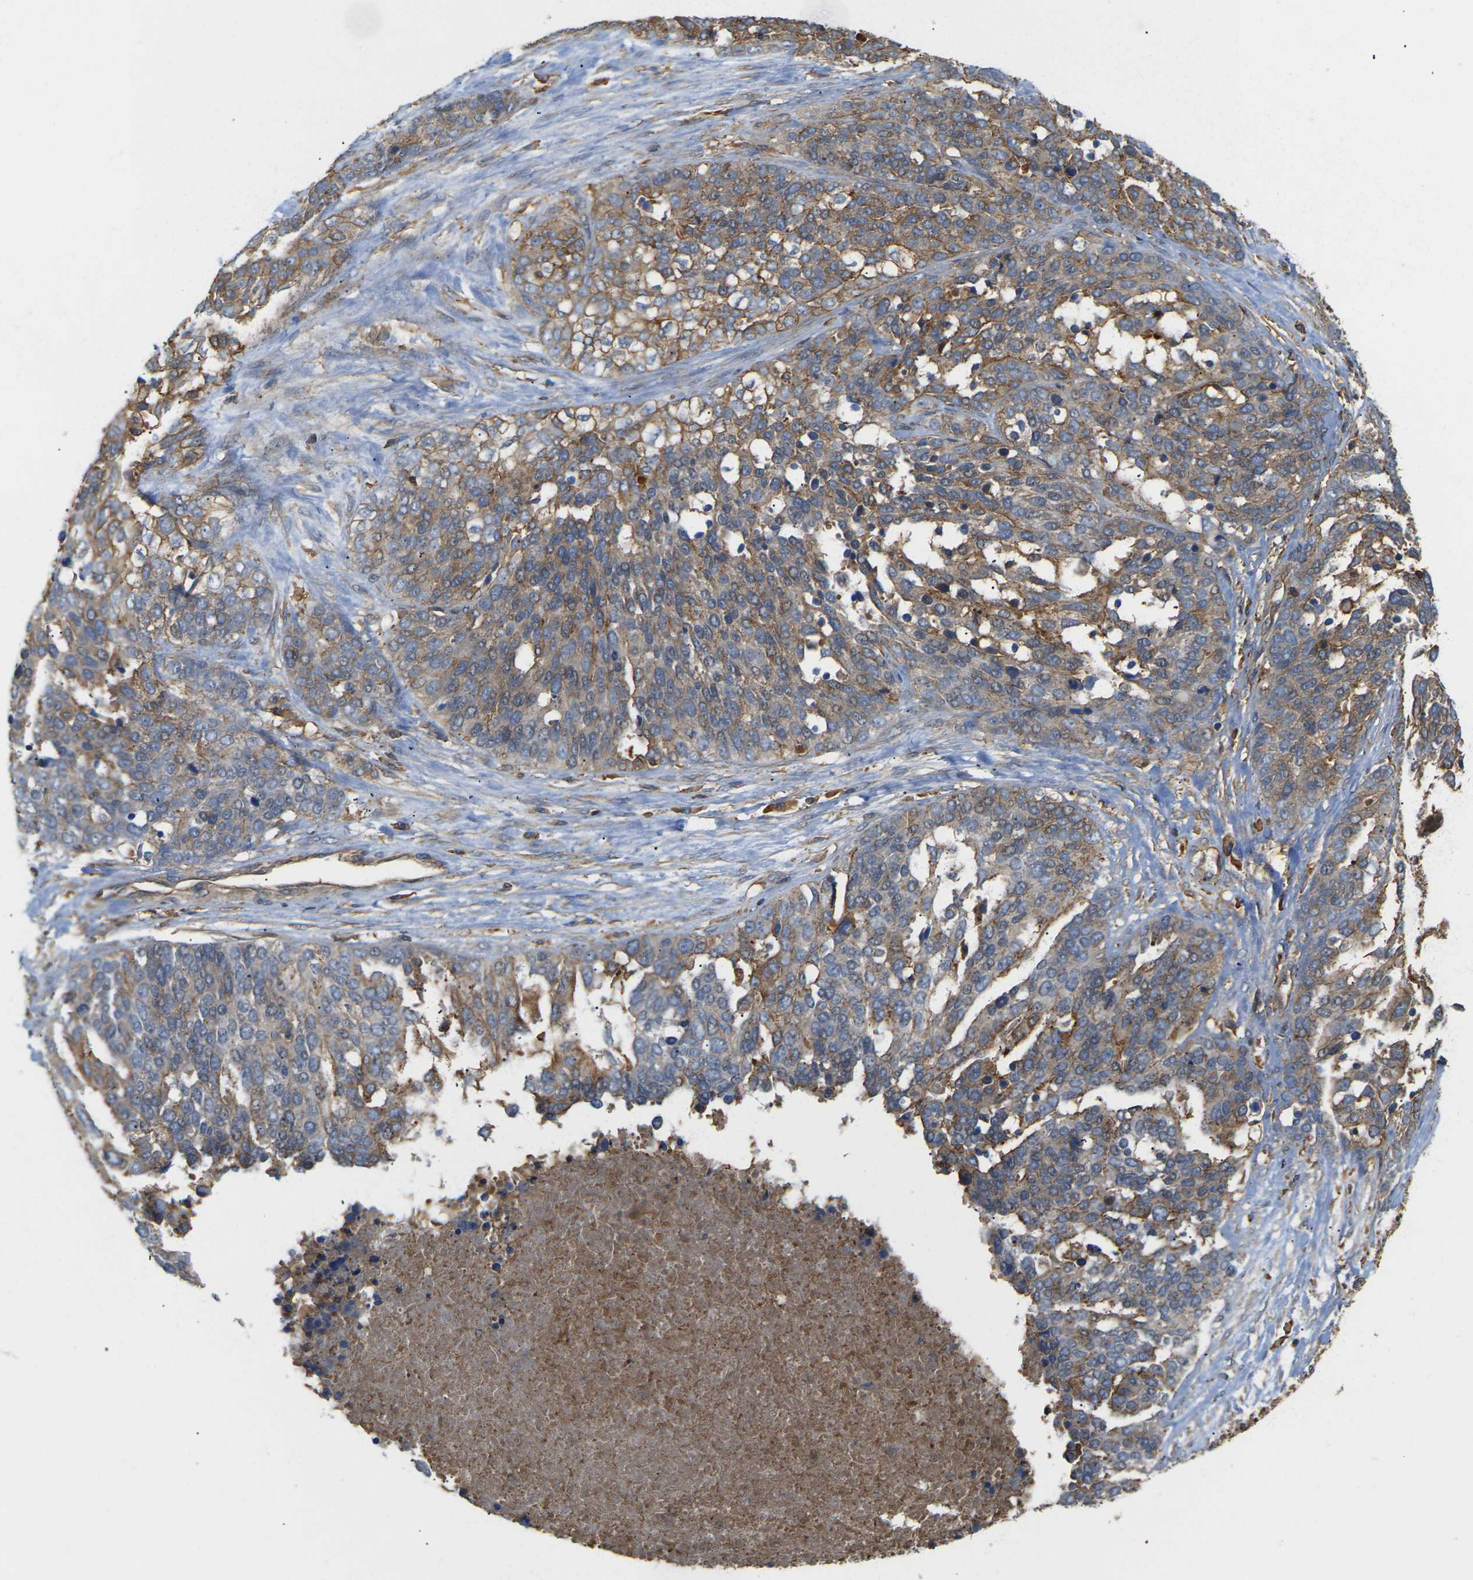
{"staining": {"intensity": "moderate", "quantity": ">75%", "location": "cytoplasmic/membranous"}, "tissue": "ovarian cancer", "cell_type": "Tumor cells", "image_type": "cancer", "snomed": [{"axis": "morphology", "description": "Cystadenocarcinoma, serous, NOS"}, {"axis": "topography", "description": "Ovary"}], "caption": "Immunohistochemistry of human ovarian cancer (serous cystadenocarcinoma) reveals medium levels of moderate cytoplasmic/membranous expression in approximately >75% of tumor cells.", "gene": "IQGAP1", "patient": {"sex": "female", "age": 44}}